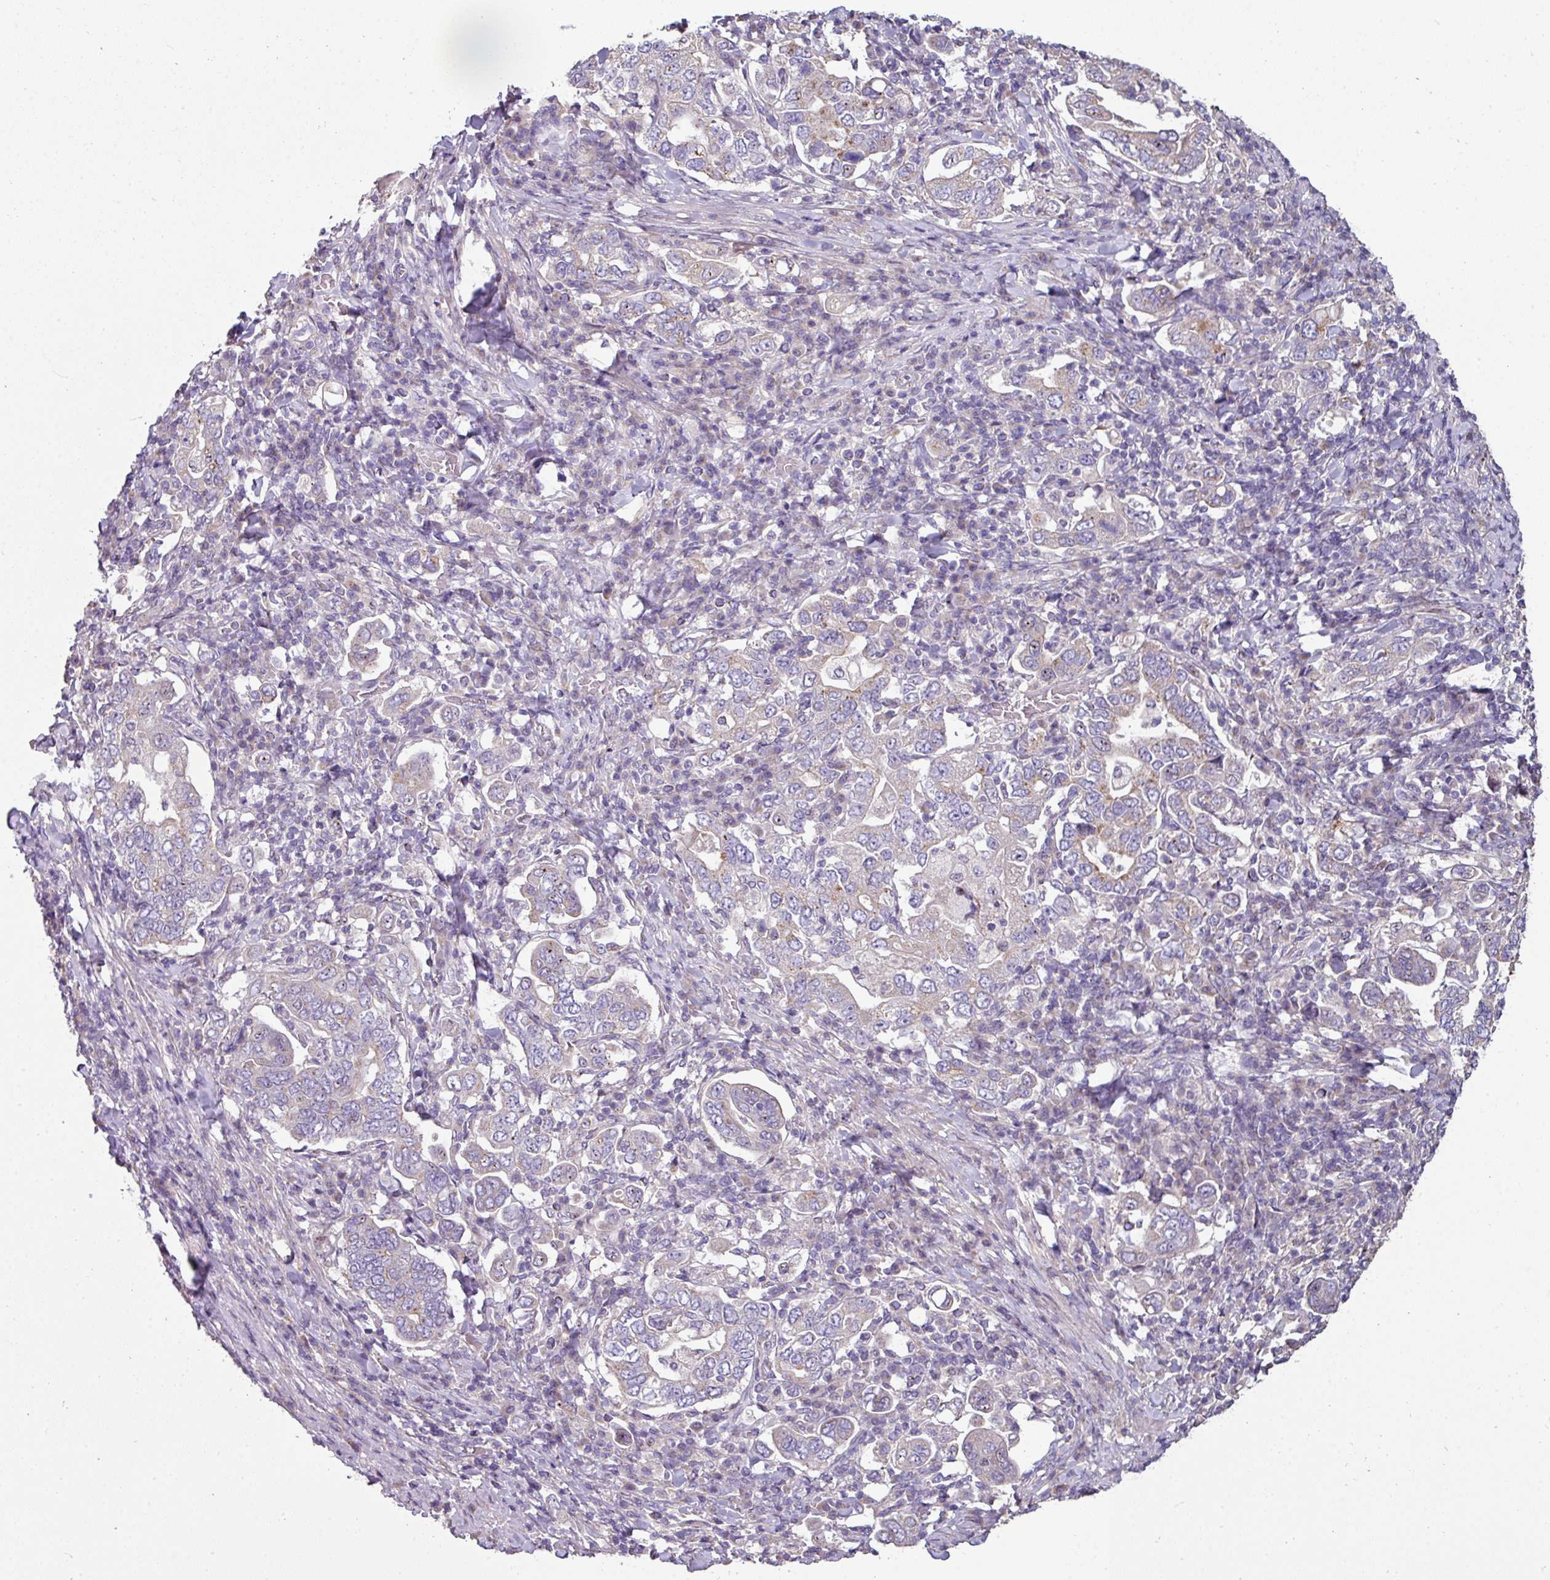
{"staining": {"intensity": "weak", "quantity": "<25%", "location": "cytoplasmic/membranous"}, "tissue": "stomach cancer", "cell_type": "Tumor cells", "image_type": "cancer", "snomed": [{"axis": "morphology", "description": "Adenocarcinoma, NOS"}, {"axis": "topography", "description": "Stomach, upper"}, {"axis": "topography", "description": "Stomach"}], "caption": "Immunohistochemistry micrograph of stomach adenocarcinoma stained for a protein (brown), which exhibits no staining in tumor cells.", "gene": "LRRC9", "patient": {"sex": "male", "age": 62}}